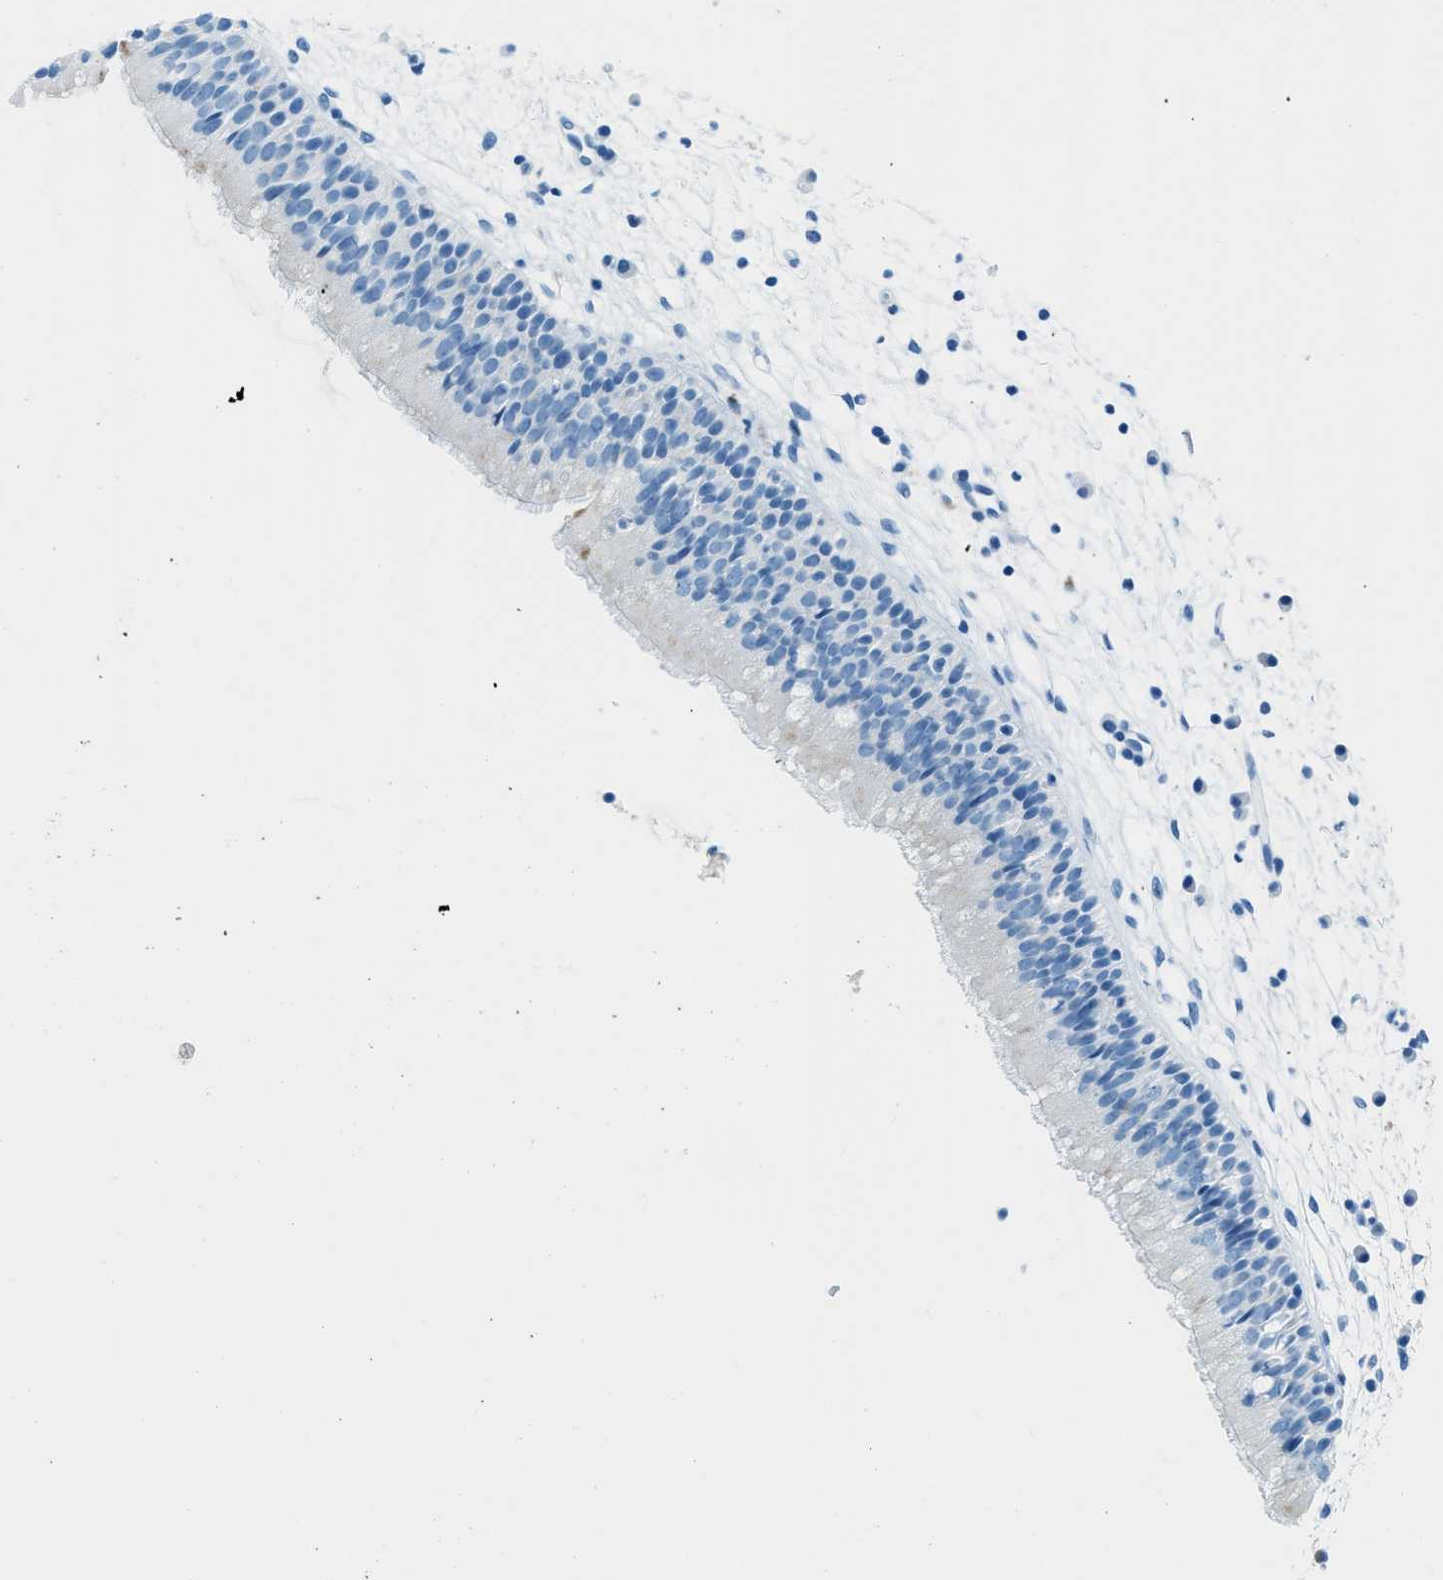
{"staining": {"intensity": "negative", "quantity": "none", "location": "none"}, "tissue": "nasopharynx", "cell_type": "Respiratory epithelial cells", "image_type": "normal", "snomed": [{"axis": "morphology", "description": "Normal tissue, NOS"}, {"axis": "topography", "description": "Nasopharynx"}], "caption": "Unremarkable nasopharynx was stained to show a protein in brown. There is no significant expression in respiratory epithelial cells. Nuclei are stained in blue.", "gene": "C21orf62", "patient": {"sex": "male", "age": 21}}